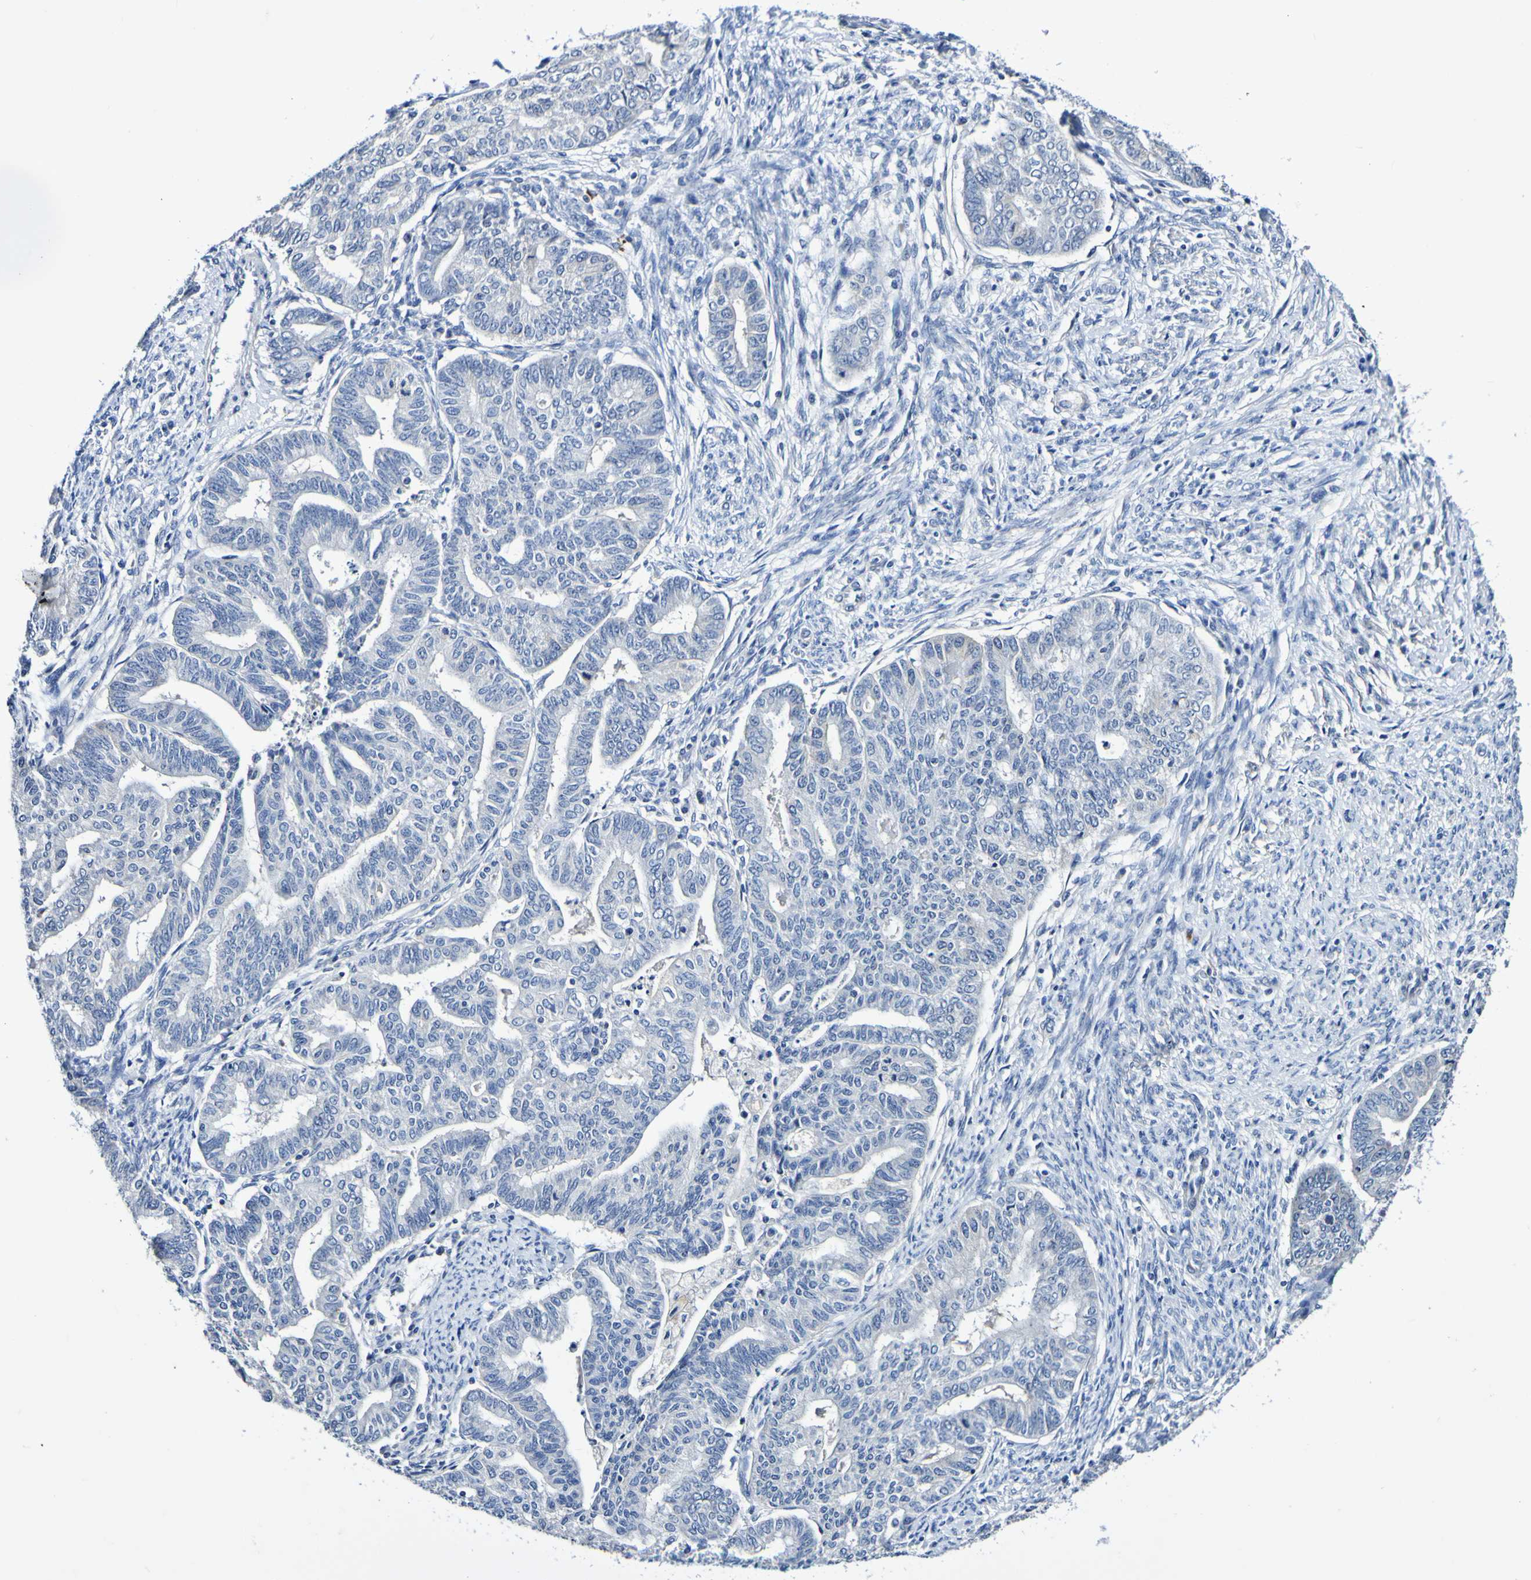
{"staining": {"intensity": "negative", "quantity": "none", "location": "none"}, "tissue": "endometrial cancer", "cell_type": "Tumor cells", "image_type": "cancer", "snomed": [{"axis": "morphology", "description": "Adenocarcinoma, NOS"}, {"axis": "topography", "description": "Endometrium"}], "caption": "There is no significant staining in tumor cells of endometrial cancer. (Immunohistochemistry, brightfield microscopy, high magnification).", "gene": "ACVR1C", "patient": {"sex": "female", "age": 79}}